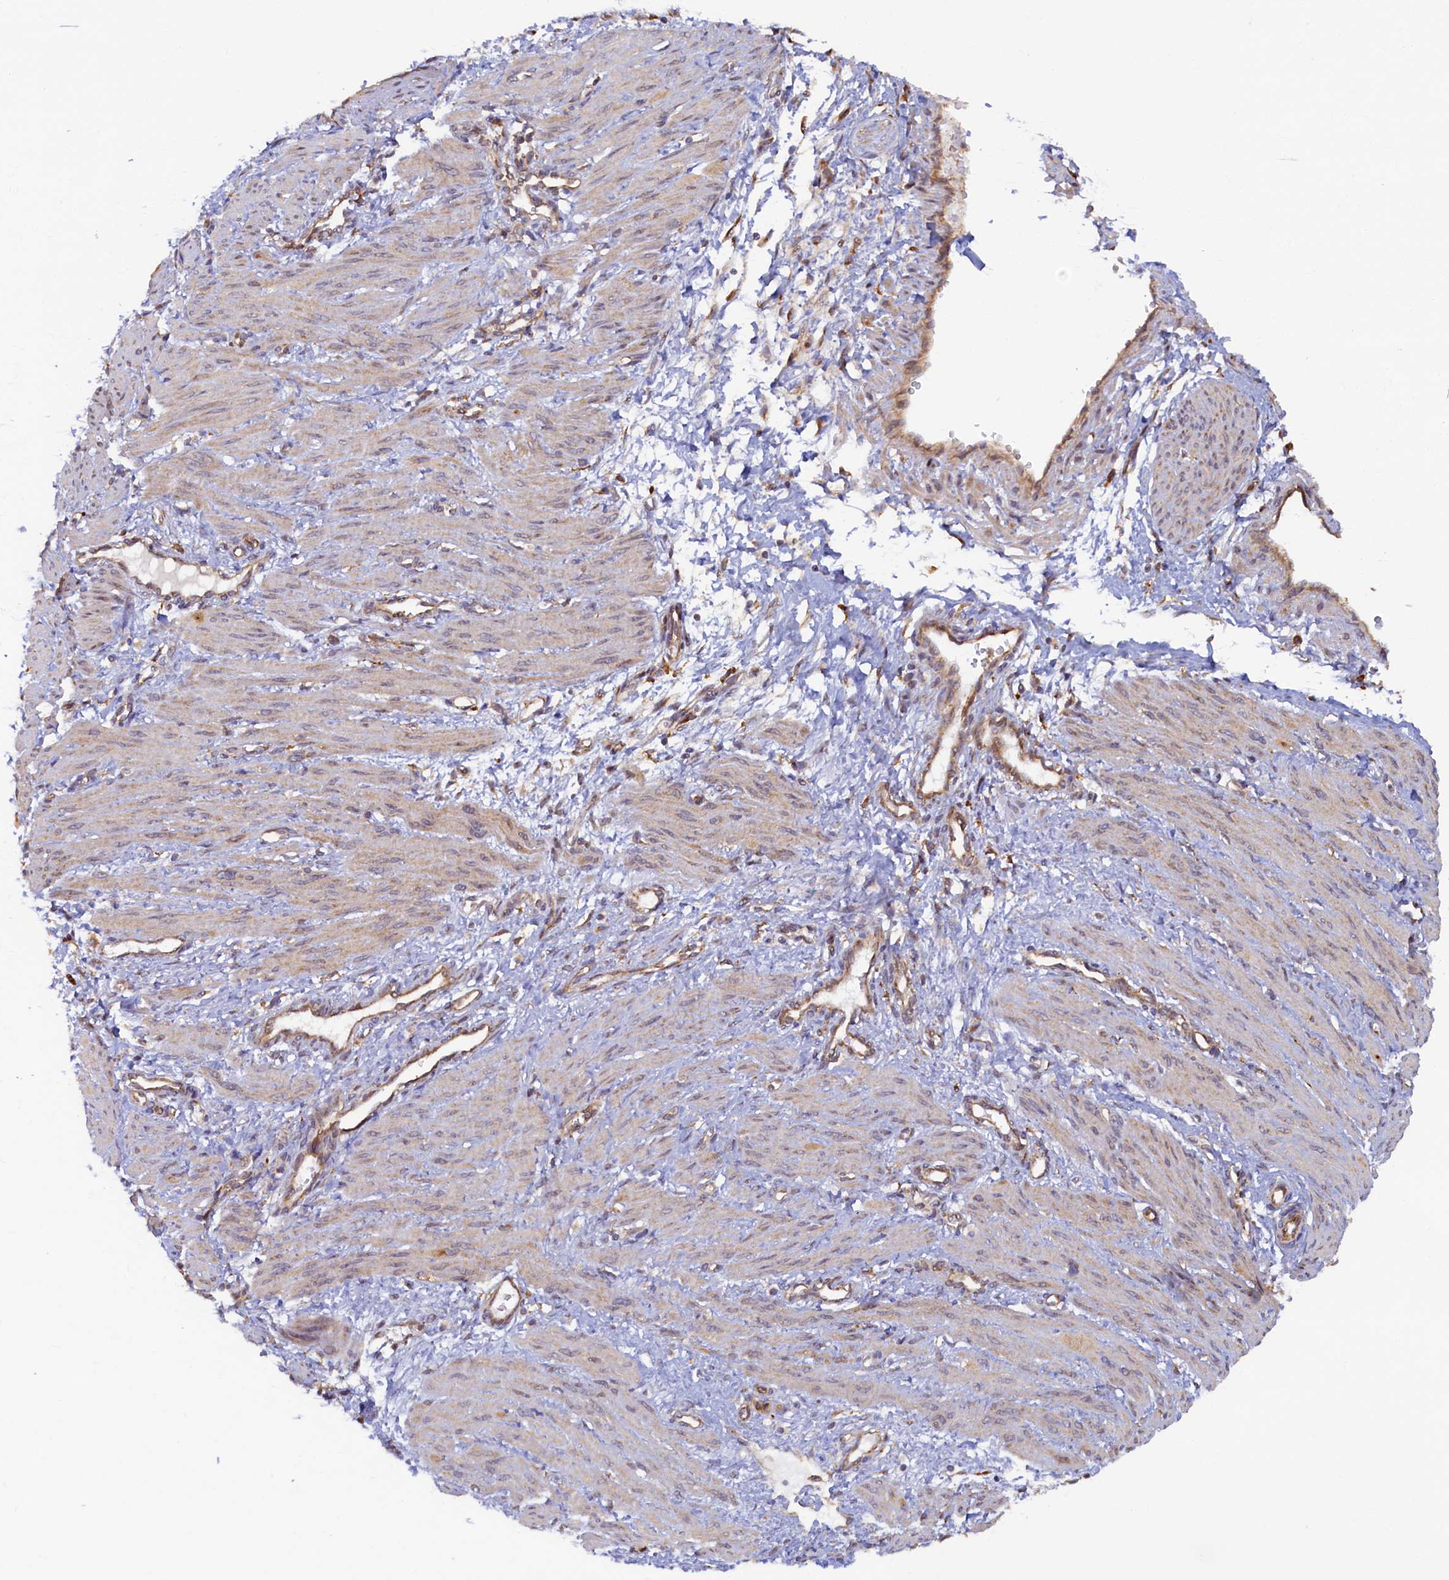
{"staining": {"intensity": "weak", "quantity": "25%-75%", "location": "cytoplasmic/membranous"}, "tissue": "smooth muscle", "cell_type": "Smooth muscle cells", "image_type": "normal", "snomed": [{"axis": "morphology", "description": "Normal tissue, NOS"}, {"axis": "topography", "description": "Endometrium"}], "caption": "Immunohistochemistry (IHC) of benign smooth muscle exhibits low levels of weak cytoplasmic/membranous positivity in about 25%-75% of smooth muscle cells.", "gene": "STX12", "patient": {"sex": "female", "age": 33}}